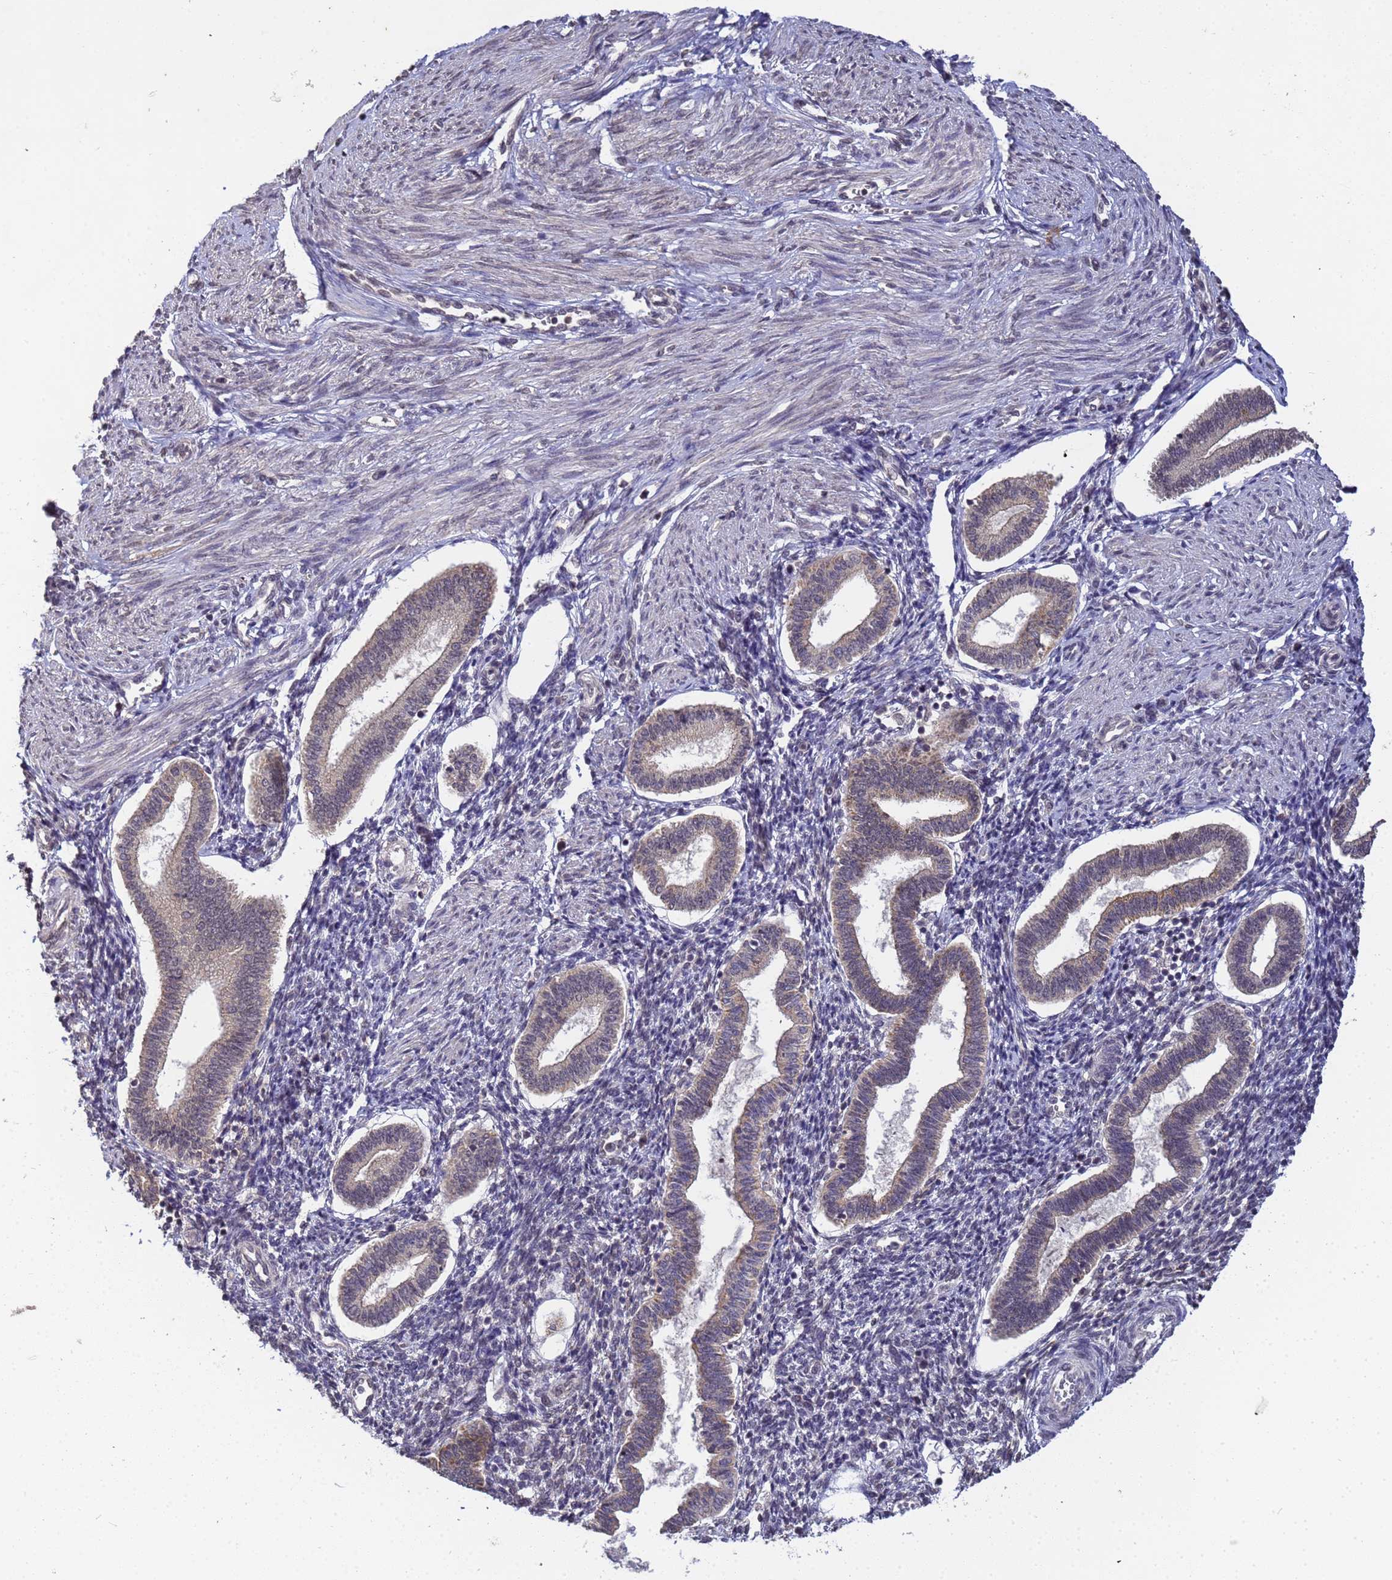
{"staining": {"intensity": "negative", "quantity": "none", "location": "none"}, "tissue": "endometrium", "cell_type": "Cells in endometrial stroma", "image_type": "normal", "snomed": [{"axis": "morphology", "description": "Normal tissue, NOS"}, {"axis": "topography", "description": "Endometrium"}], "caption": "Cells in endometrial stroma are negative for protein expression in normal human endometrium. (DAB immunohistochemistry with hematoxylin counter stain).", "gene": "MYL7", "patient": {"sex": "female", "age": 24}}